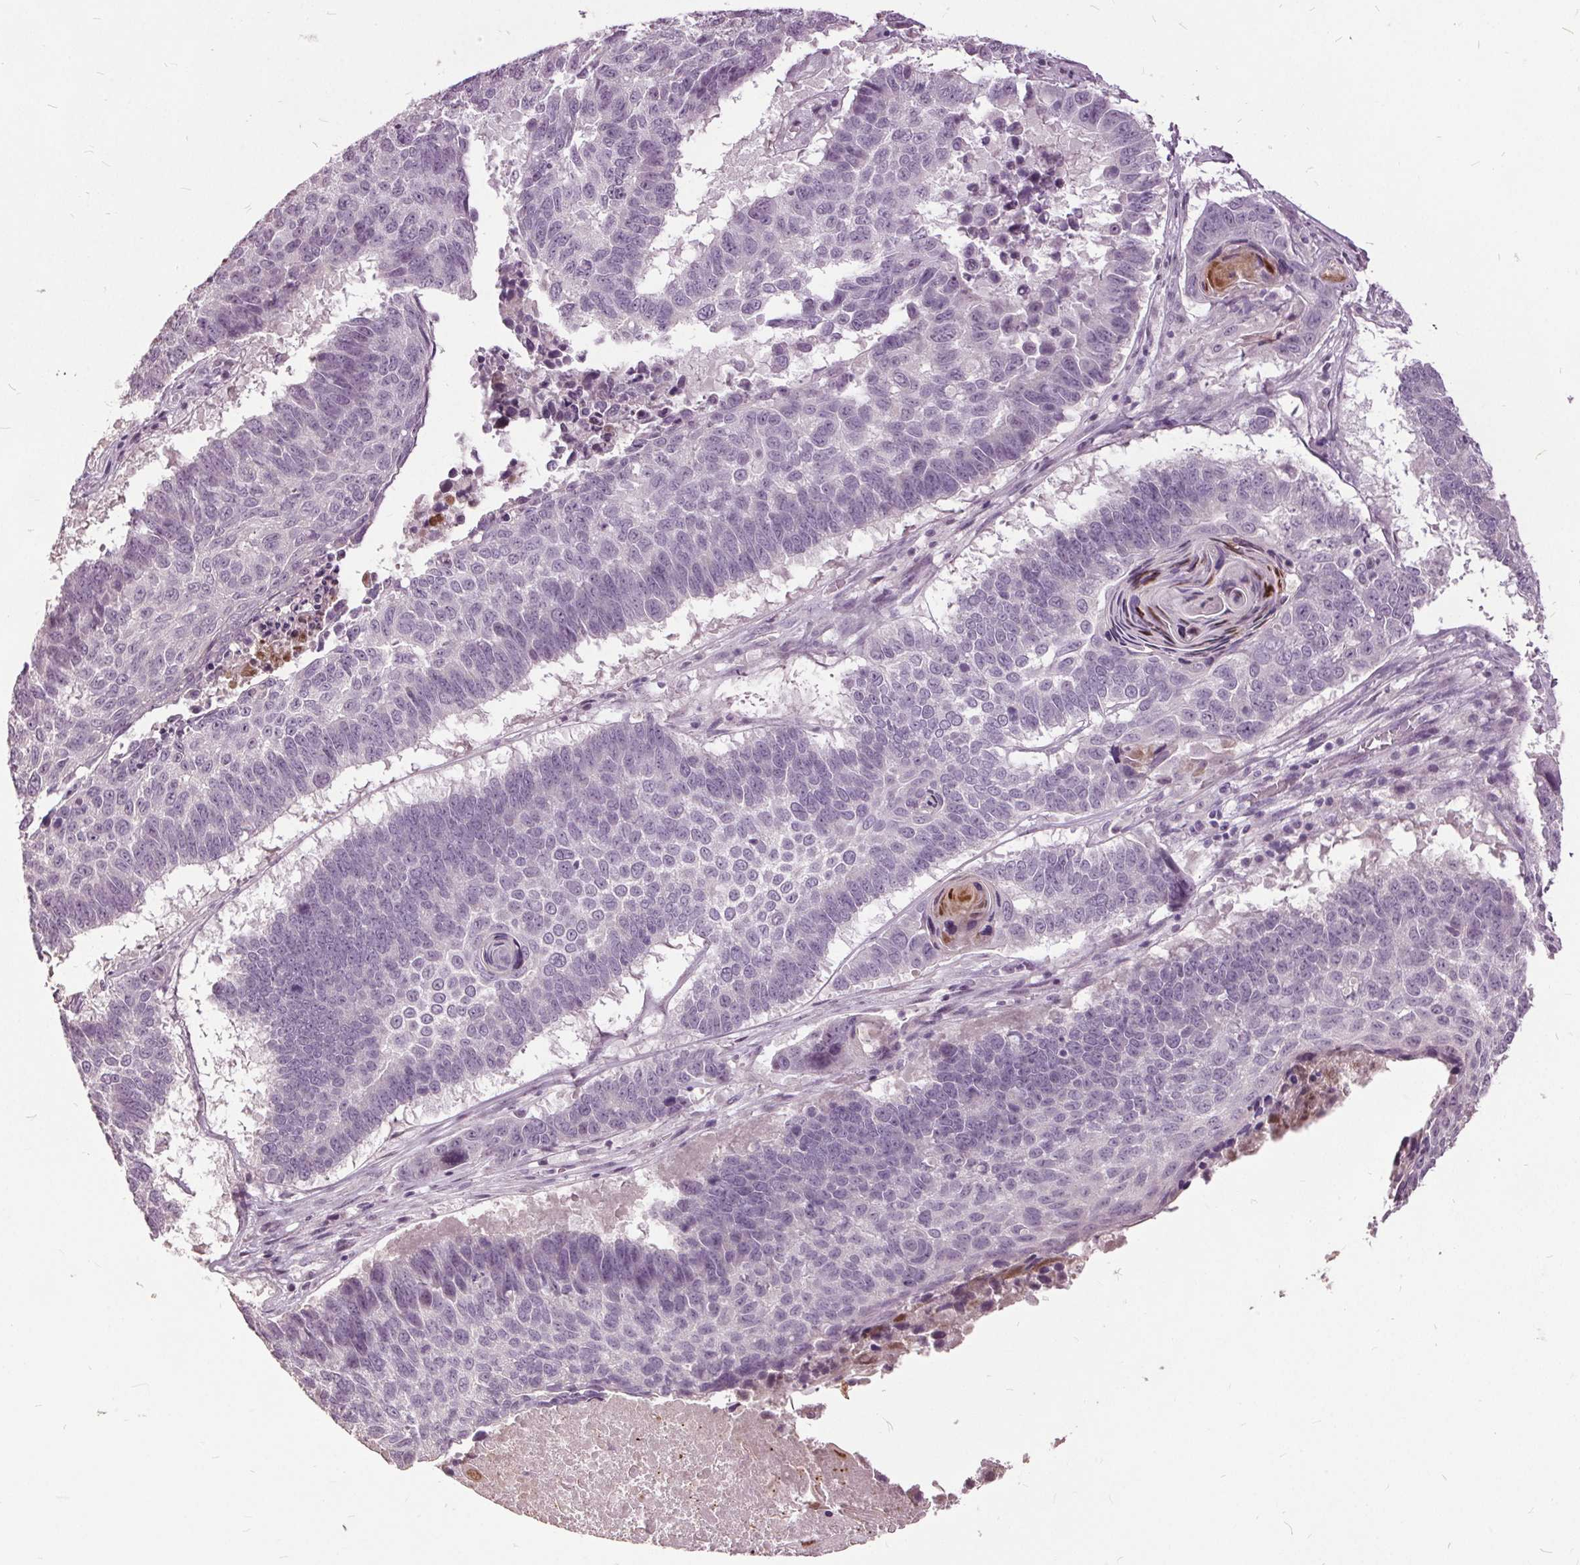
{"staining": {"intensity": "negative", "quantity": "none", "location": "none"}, "tissue": "lung cancer", "cell_type": "Tumor cells", "image_type": "cancer", "snomed": [{"axis": "morphology", "description": "Squamous cell carcinoma, NOS"}, {"axis": "topography", "description": "Lung"}], "caption": "The immunohistochemistry (IHC) photomicrograph has no significant positivity in tumor cells of lung cancer (squamous cell carcinoma) tissue.", "gene": "CXCL16", "patient": {"sex": "male", "age": 73}}